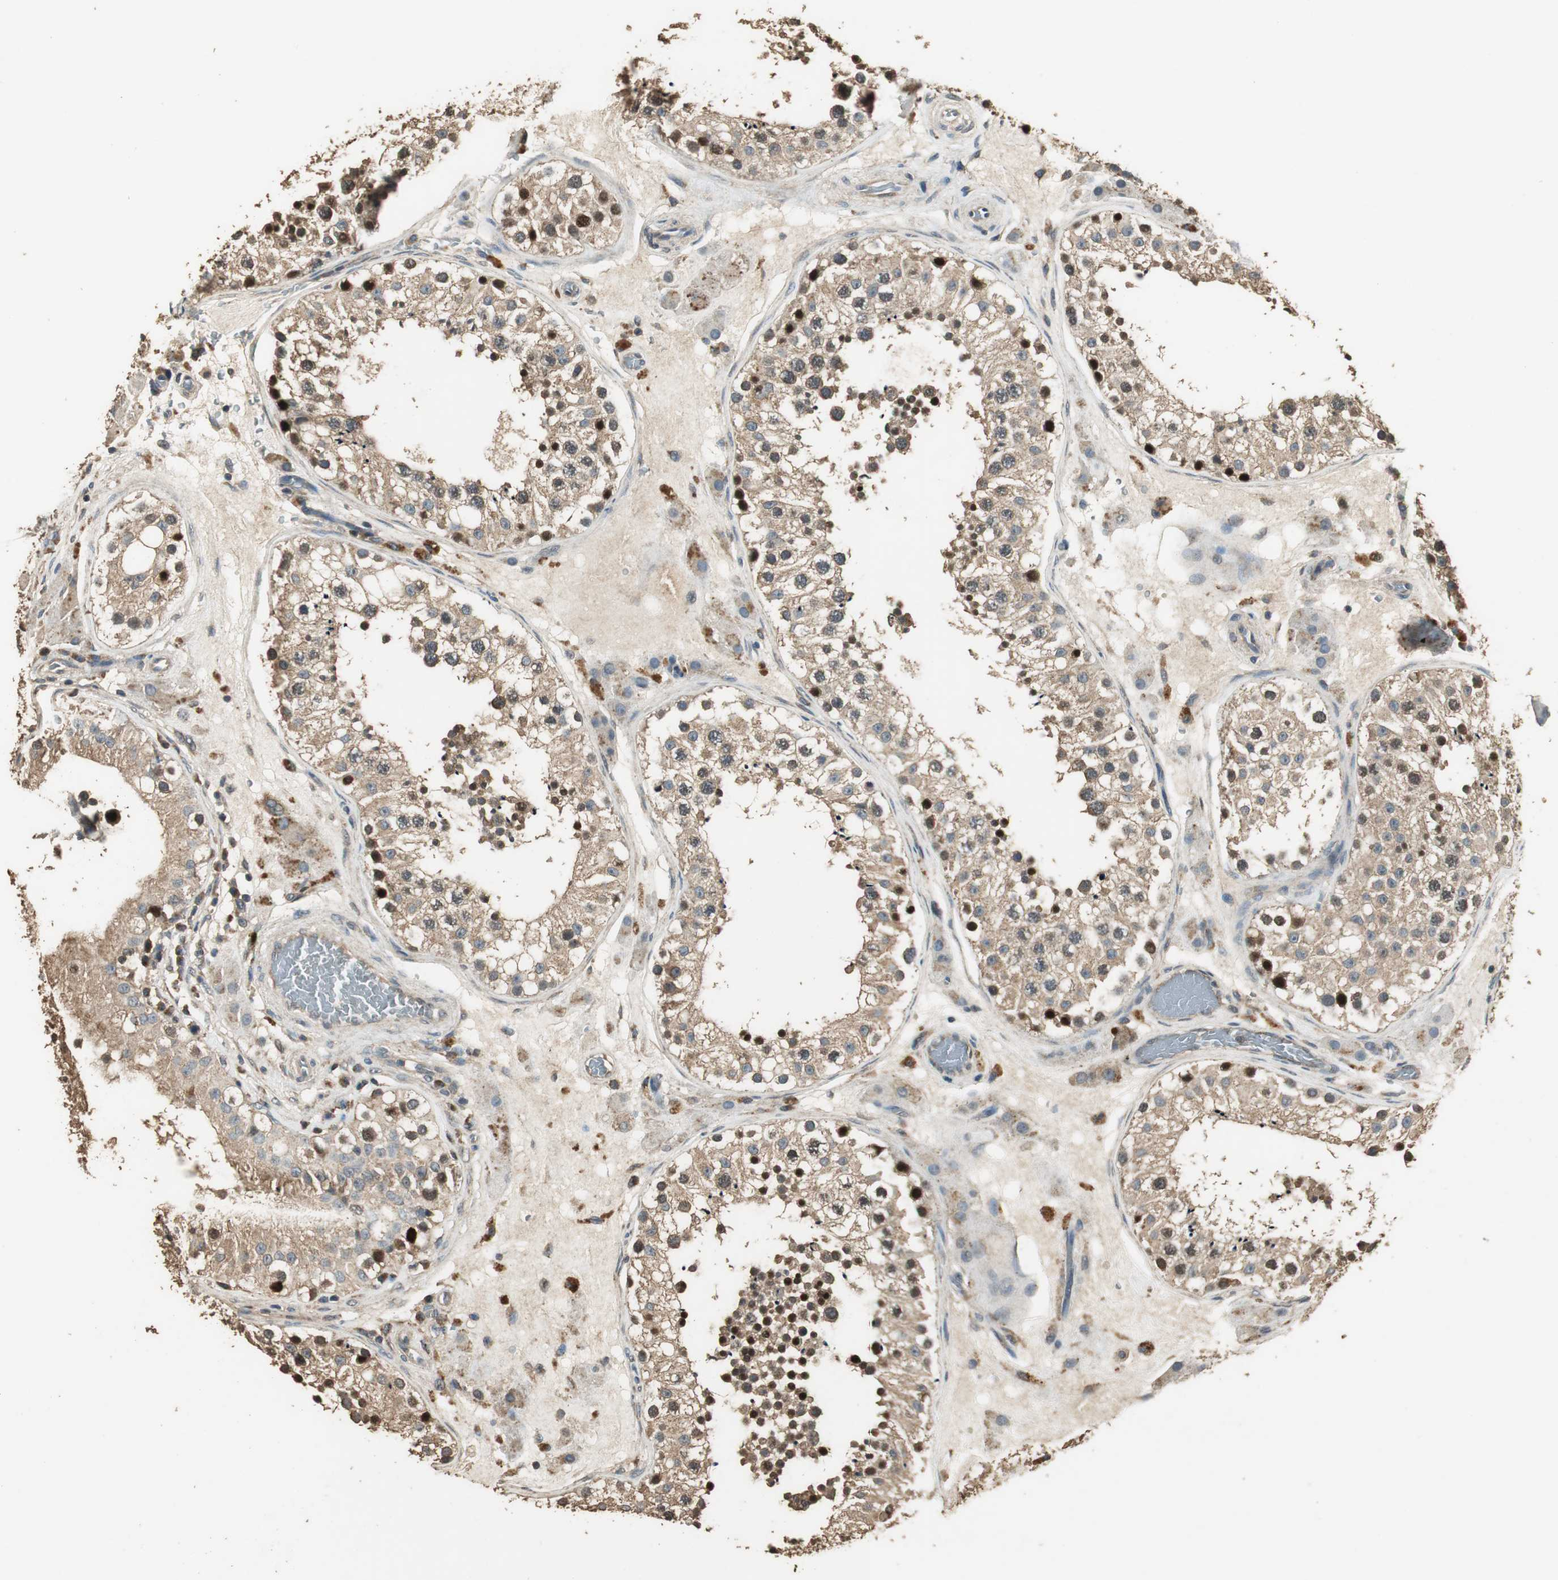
{"staining": {"intensity": "strong", "quantity": "<25%", "location": "cytoplasmic/membranous,nuclear"}, "tissue": "testis", "cell_type": "Cells in seminiferous ducts", "image_type": "normal", "snomed": [{"axis": "morphology", "description": "Normal tissue, NOS"}, {"axis": "topography", "description": "Testis"}], "caption": "This is a micrograph of immunohistochemistry staining of benign testis, which shows strong positivity in the cytoplasmic/membranous,nuclear of cells in seminiferous ducts.", "gene": "TMPRSS4", "patient": {"sex": "male", "age": 26}}